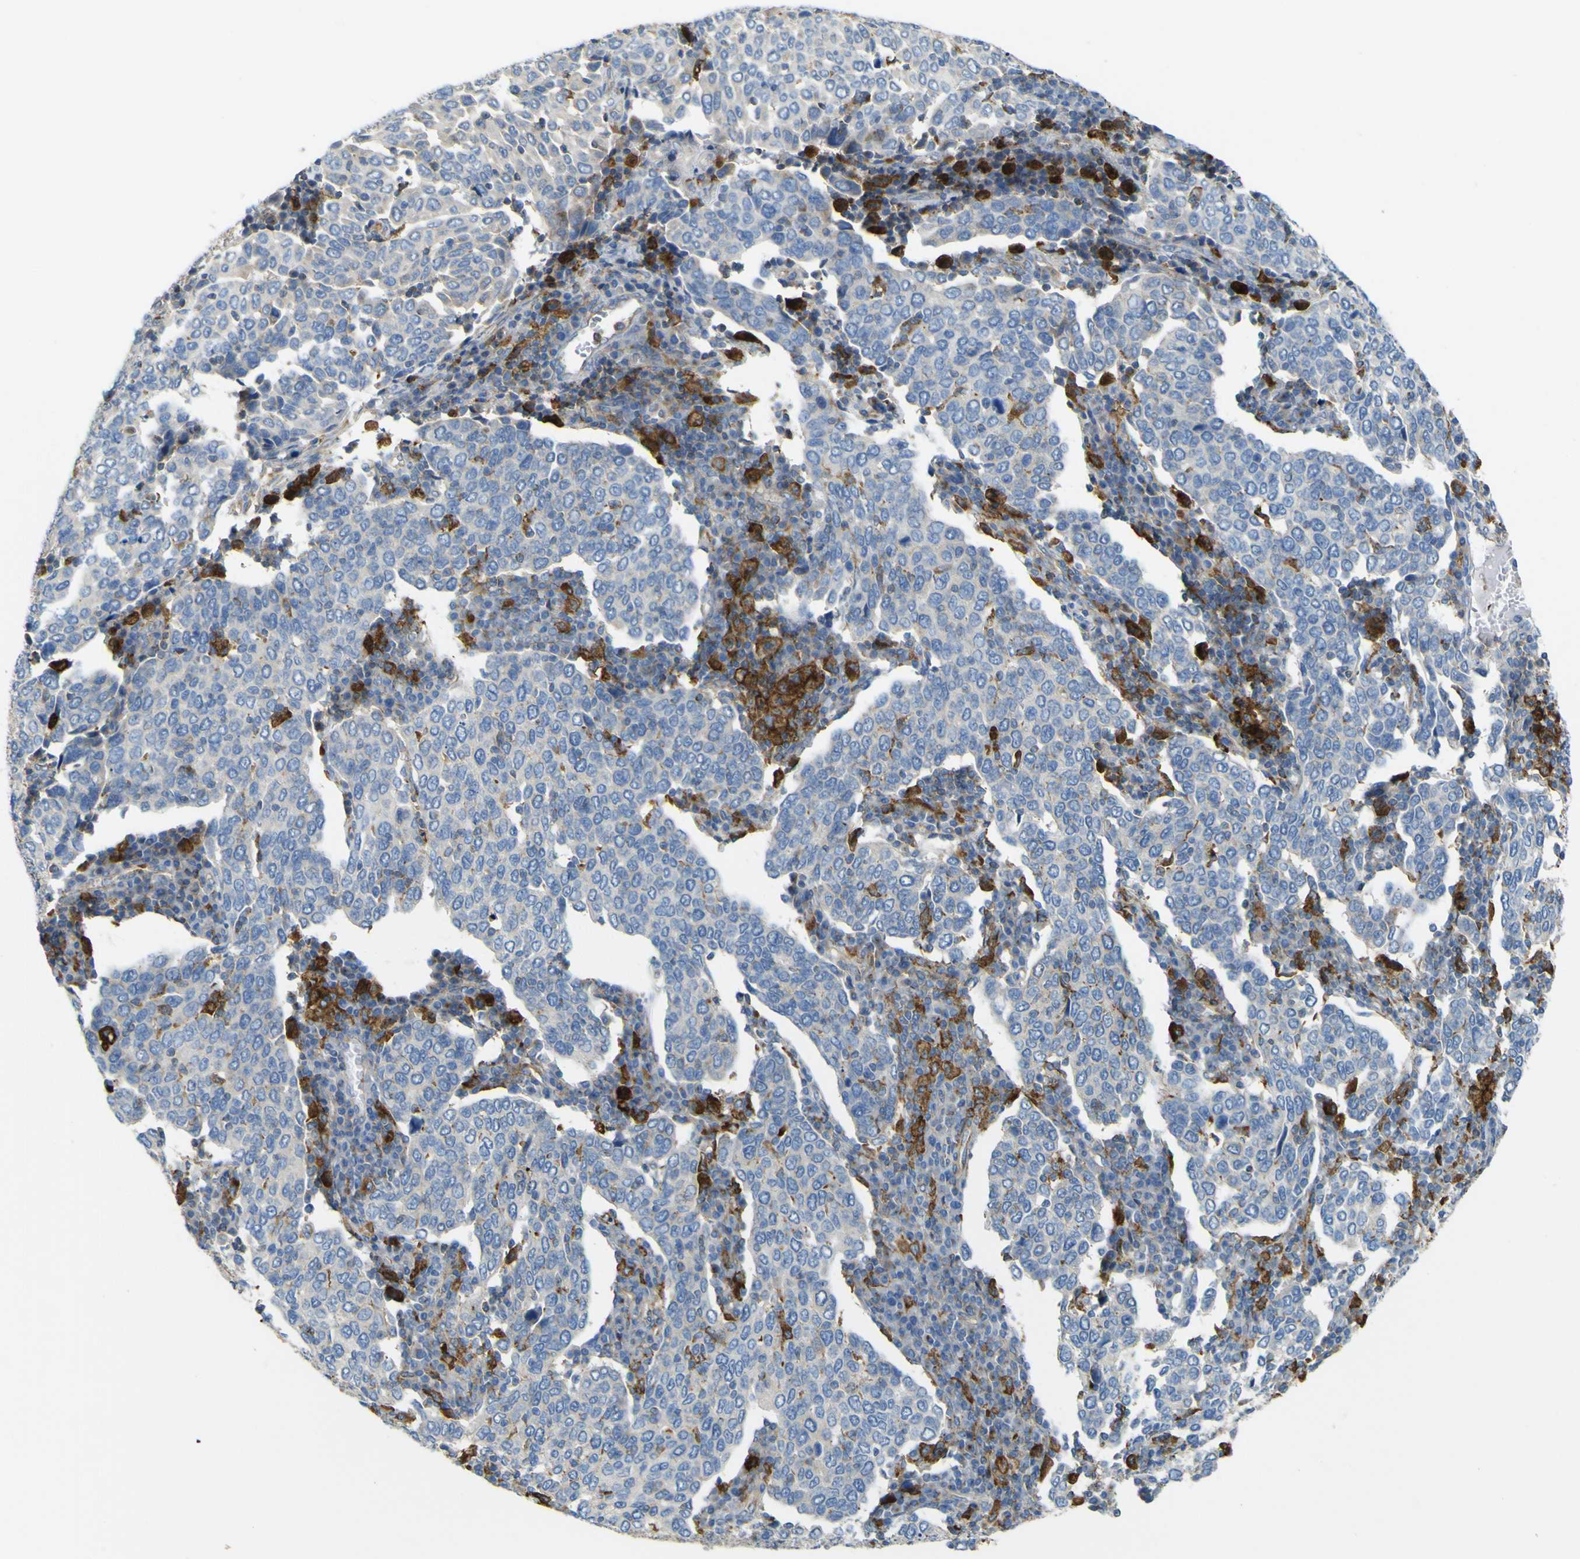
{"staining": {"intensity": "negative", "quantity": "none", "location": "none"}, "tissue": "cervical cancer", "cell_type": "Tumor cells", "image_type": "cancer", "snomed": [{"axis": "morphology", "description": "Squamous cell carcinoma, NOS"}, {"axis": "topography", "description": "Cervix"}], "caption": "High magnification brightfield microscopy of squamous cell carcinoma (cervical) stained with DAB (brown) and counterstained with hematoxylin (blue): tumor cells show no significant positivity.", "gene": "IGF2R", "patient": {"sex": "female", "age": 40}}